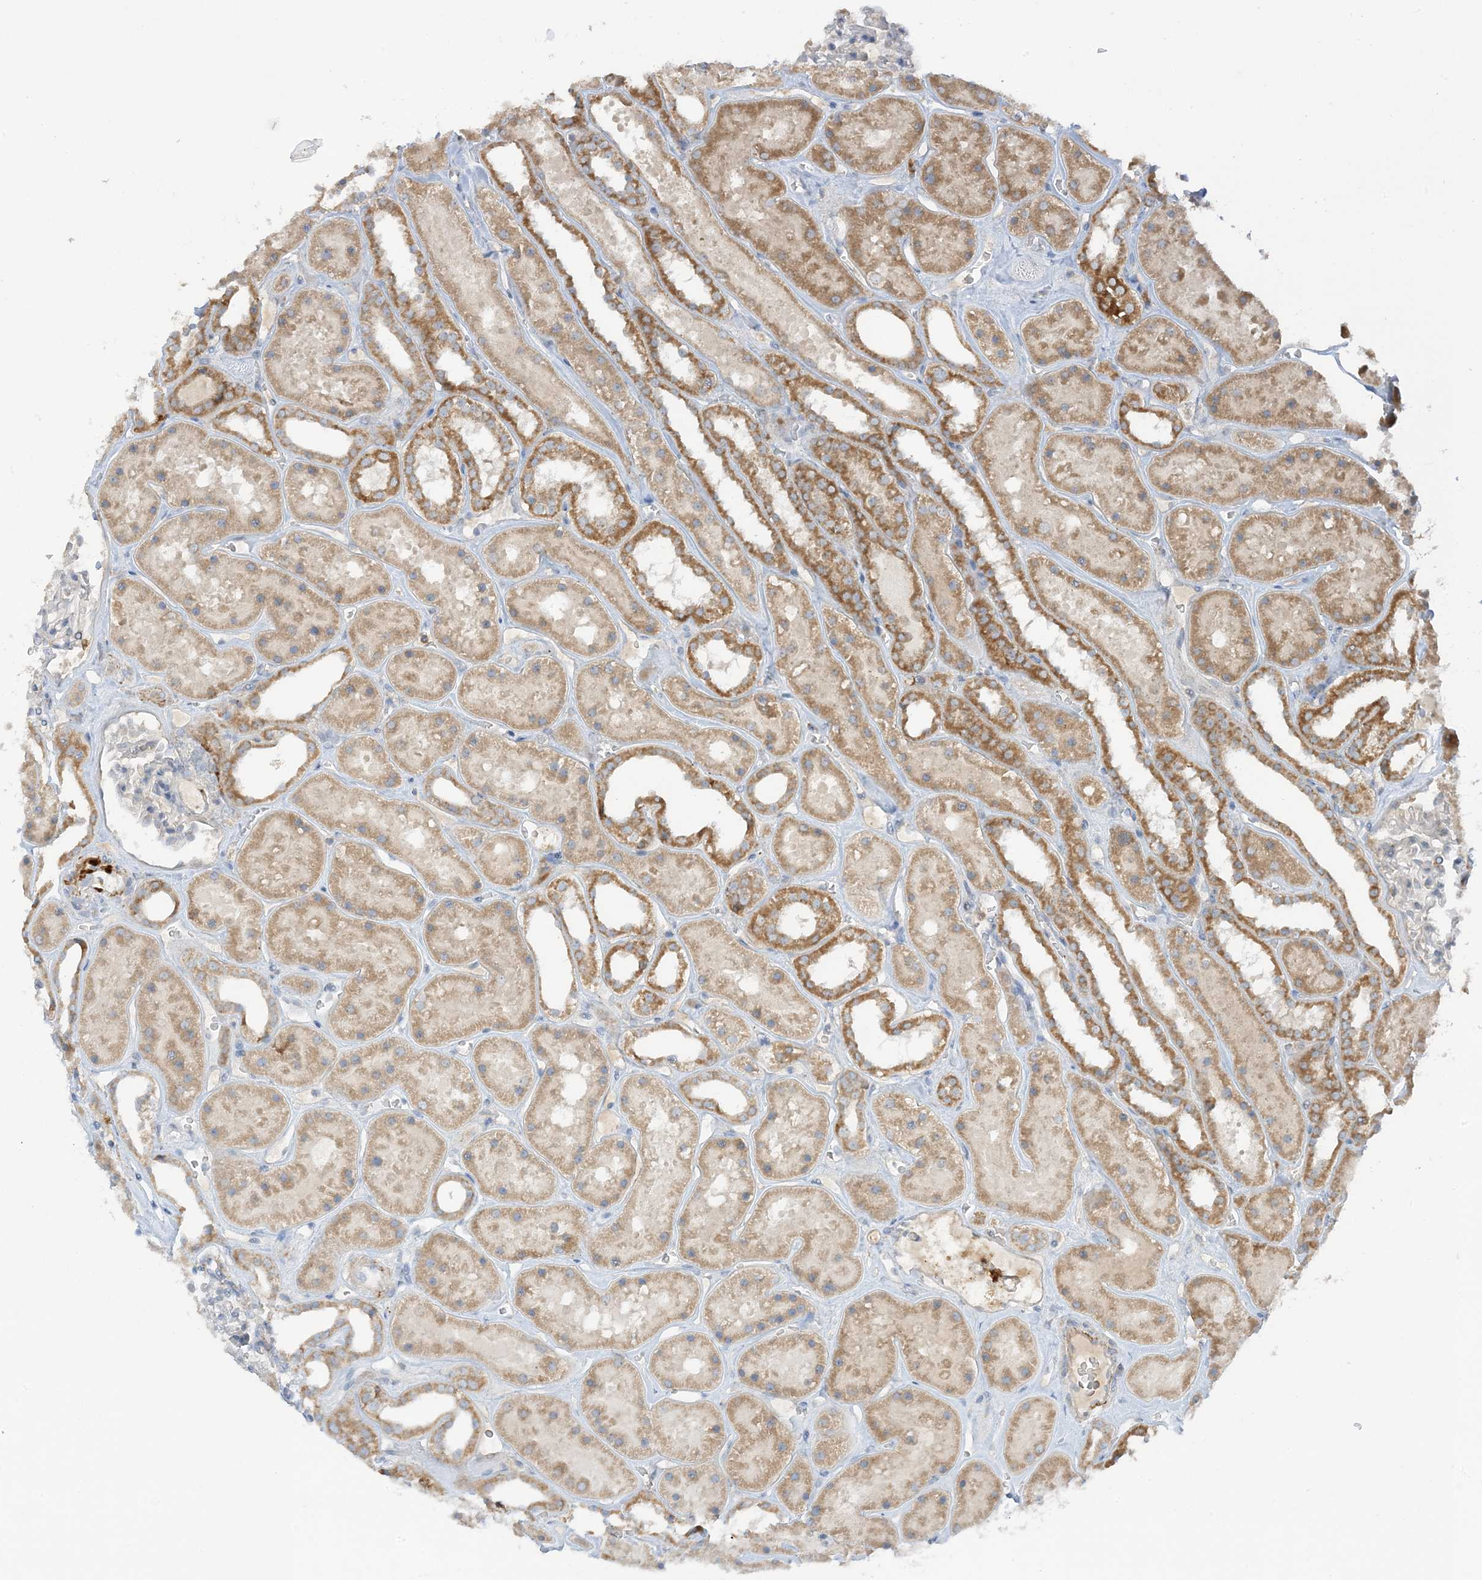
{"staining": {"intensity": "negative", "quantity": "none", "location": "none"}, "tissue": "kidney", "cell_type": "Cells in glomeruli", "image_type": "normal", "snomed": [{"axis": "morphology", "description": "Normal tissue, NOS"}, {"axis": "topography", "description": "Kidney"}], "caption": "DAB (3,3'-diaminobenzidine) immunohistochemical staining of unremarkable human kidney shows no significant expression in cells in glomeruli.", "gene": "NPPC", "patient": {"sex": "female", "age": 41}}